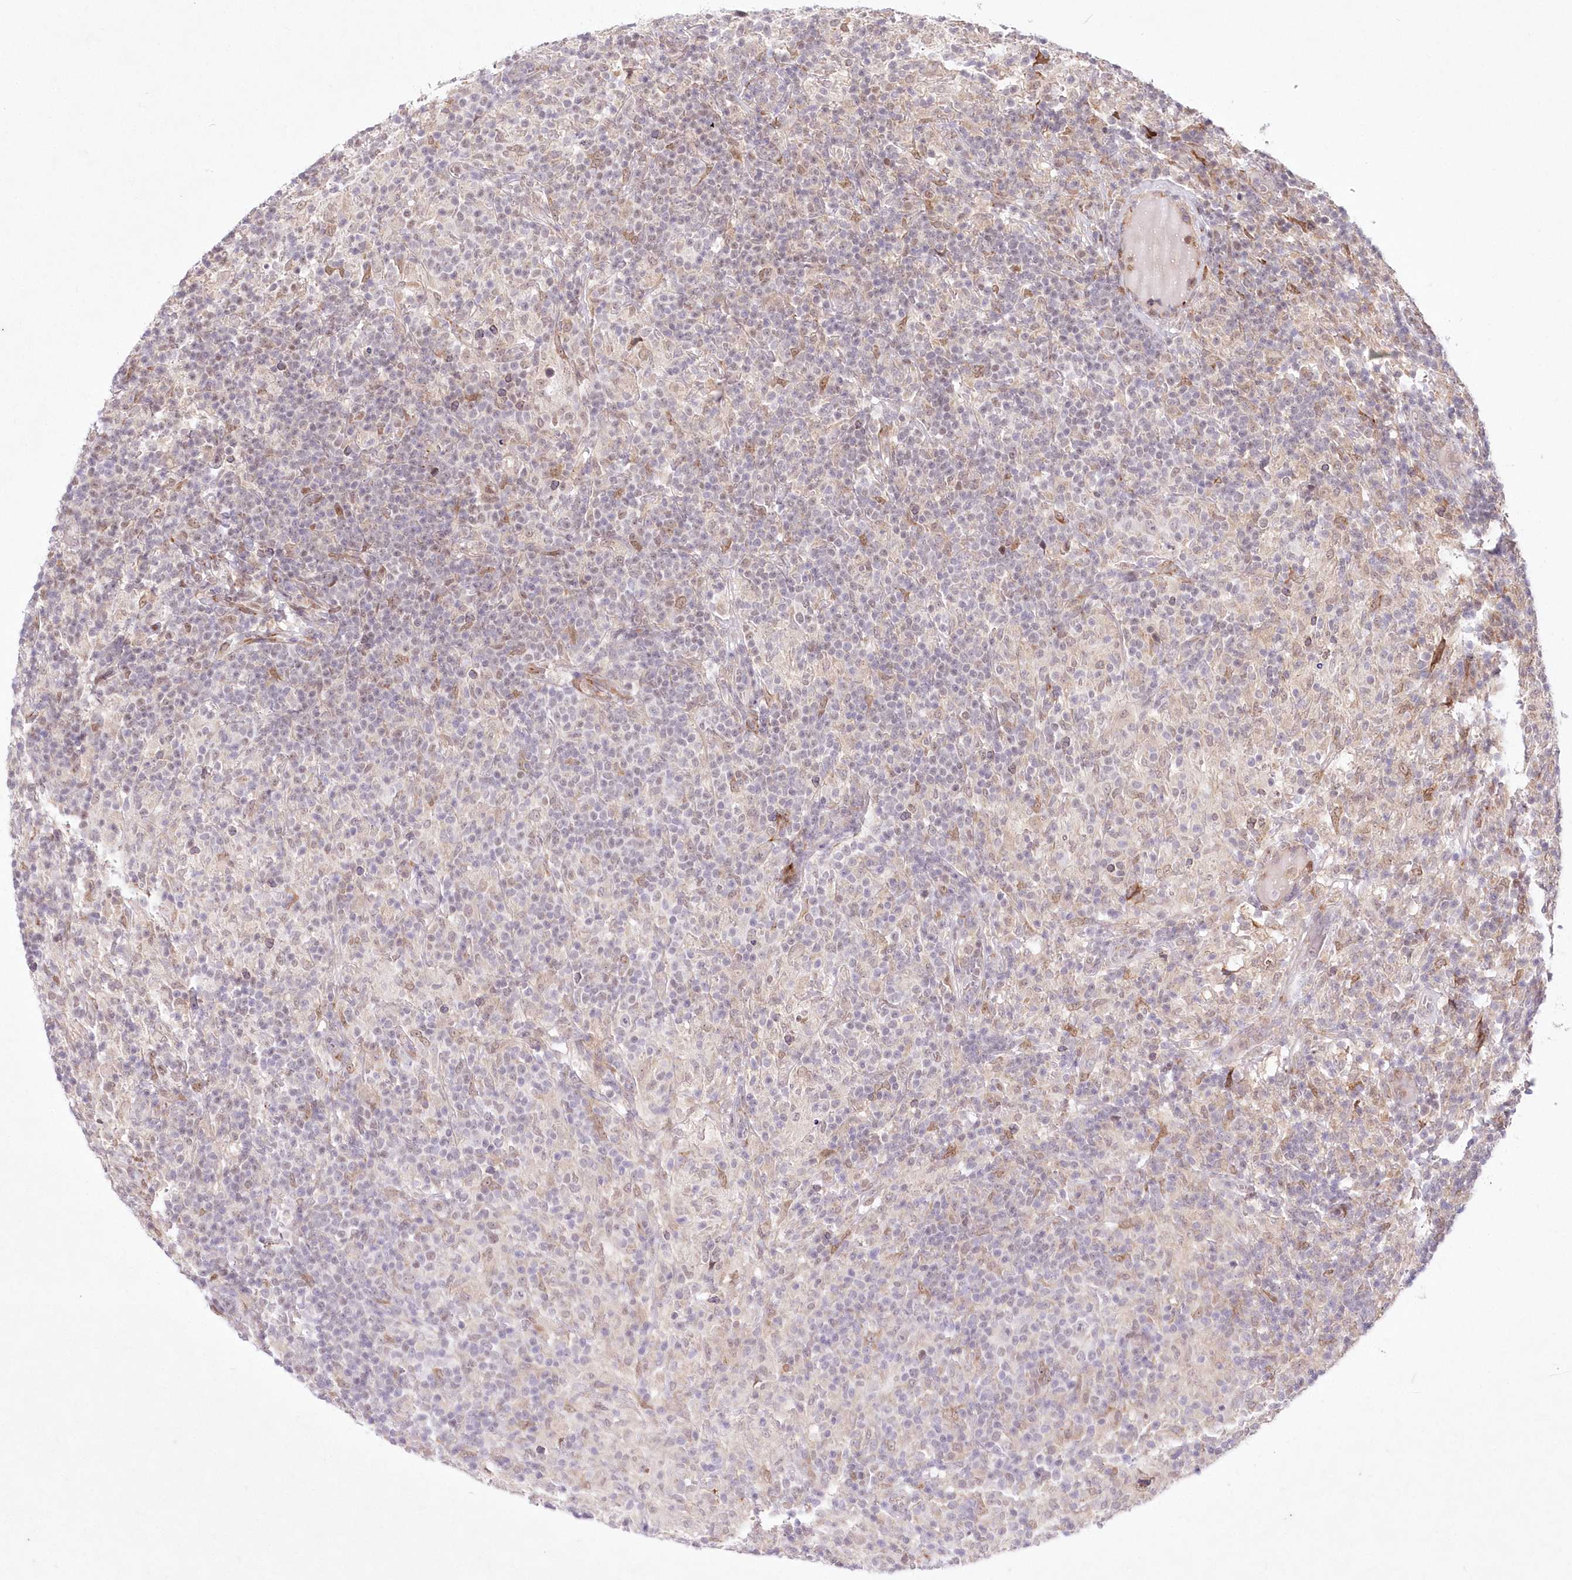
{"staining": {"intensity": "negative", "quantity": "none", "location": "none"}, "tissue": "lymphoma", "cell_type": "Tumor cells", "image_type": "cancer", "snomed": [{"axis": "morphology", "description": "Hodgkin's disease, NOS"}, {"axis": "topography", "description": "Lymph node"}], "caption": "Tumor cells are negative for protein expression in human Hodgkin's disease. (DAB immunohistochemistry with hematoxylin counter stain).", "gene": "LDB1", "patient": {"sex": "male", "age": 70}}